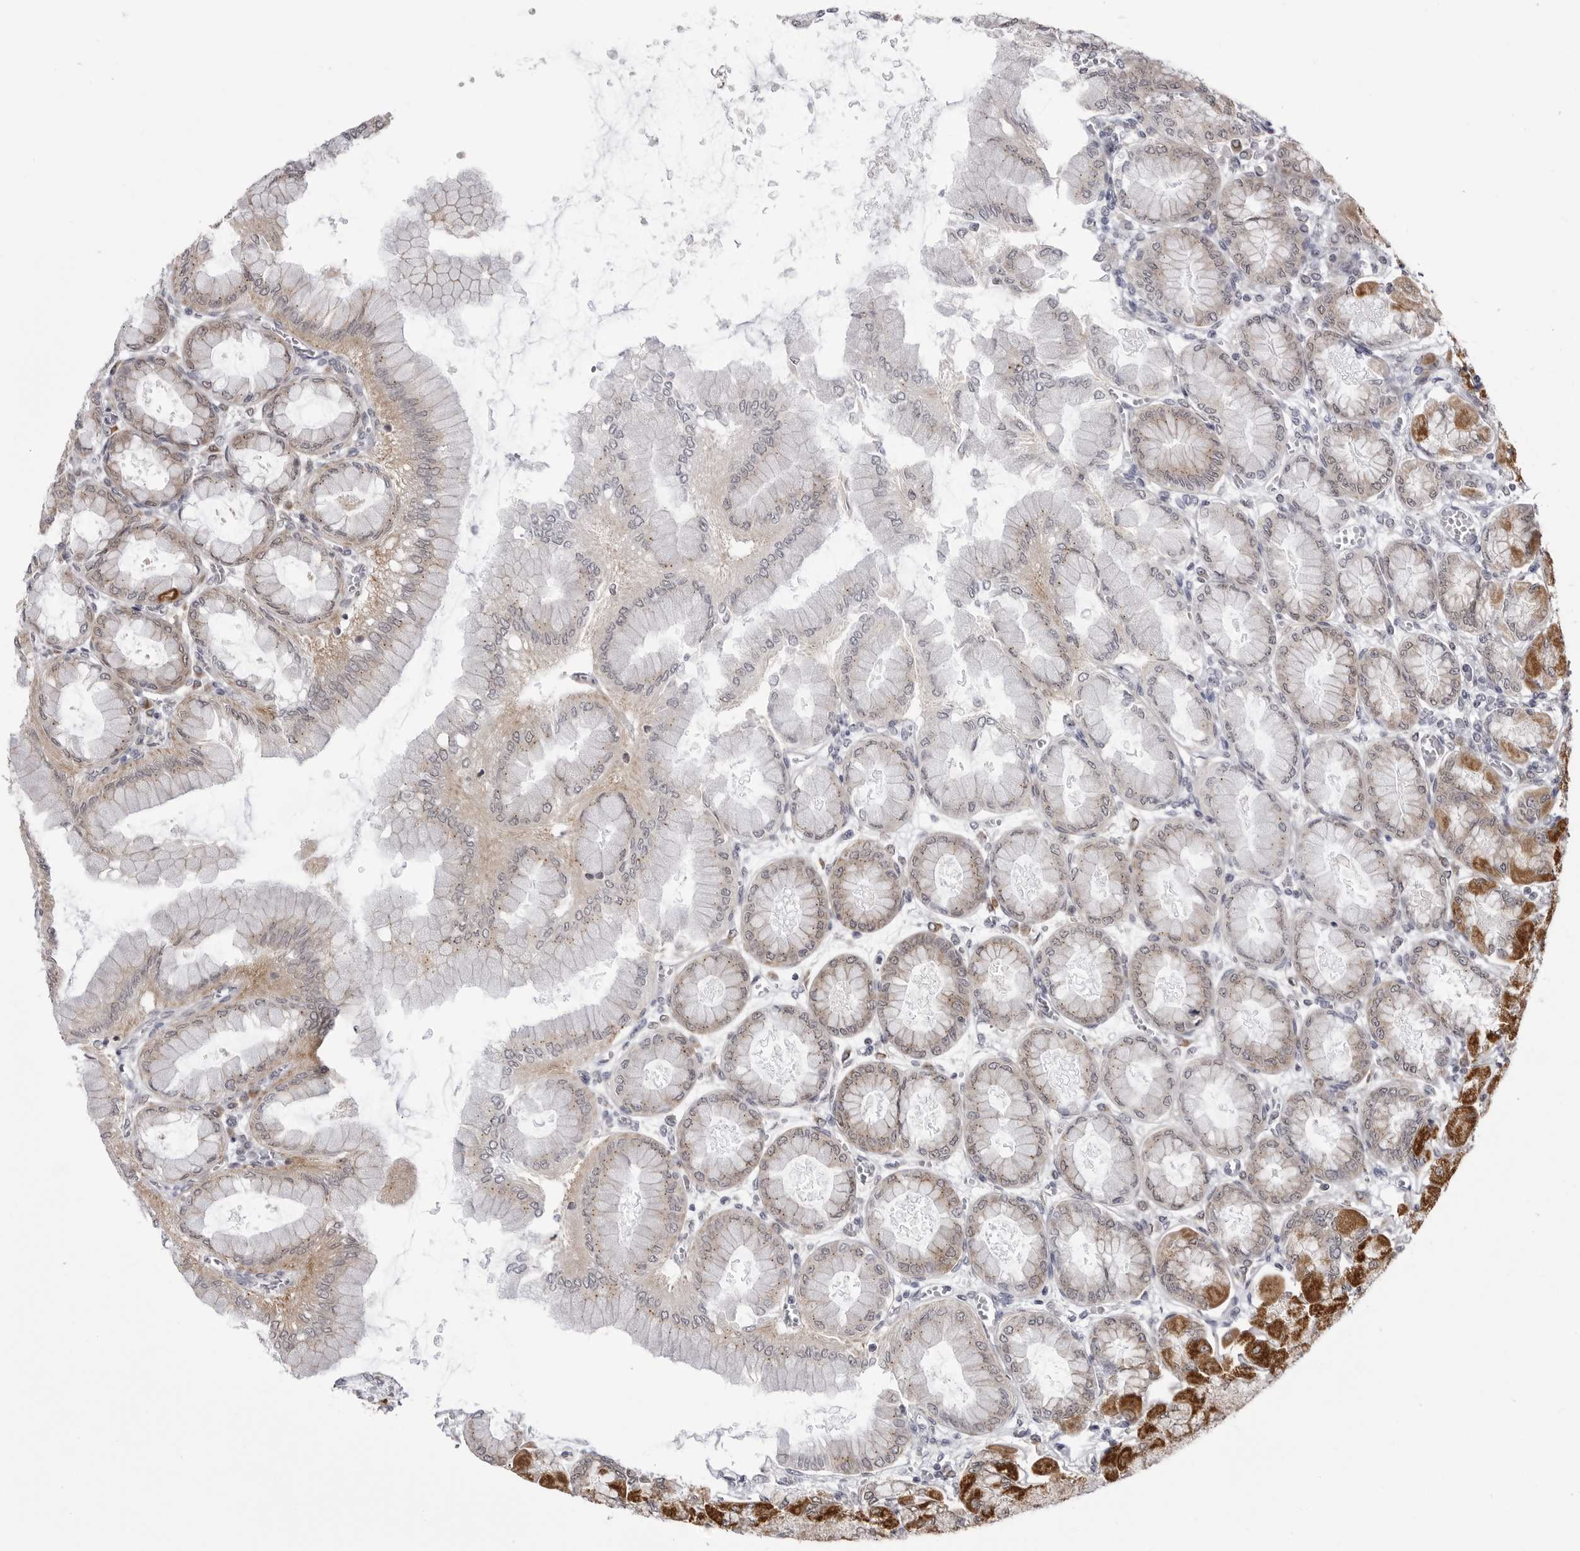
{"staining": {"intensity": "strong", "quantity": "<25%", "location": "cytoplasmic/membranous"}, "tissue": "stomach", "cell_type": "Glandular cells", "image_type": "normal", "snomed": [{"axis": "morphology", "description": "Normal tissue, NOS"}, {"axis": "topography", "description": "Stomach, upper"}], "caption": "Normal stomach displays strong cytoplasmic/membranous expression in about <25% of glandular cells, visualized by immunohistochemistry. The staining is performed using DAB (3,3'-diaminobenzidine) brown chromogen to label protein expression. The nuclei are counter-stained blue using hematoxylin.", "gene": "FH", "patient": {"sex": "female", "age": 56}}